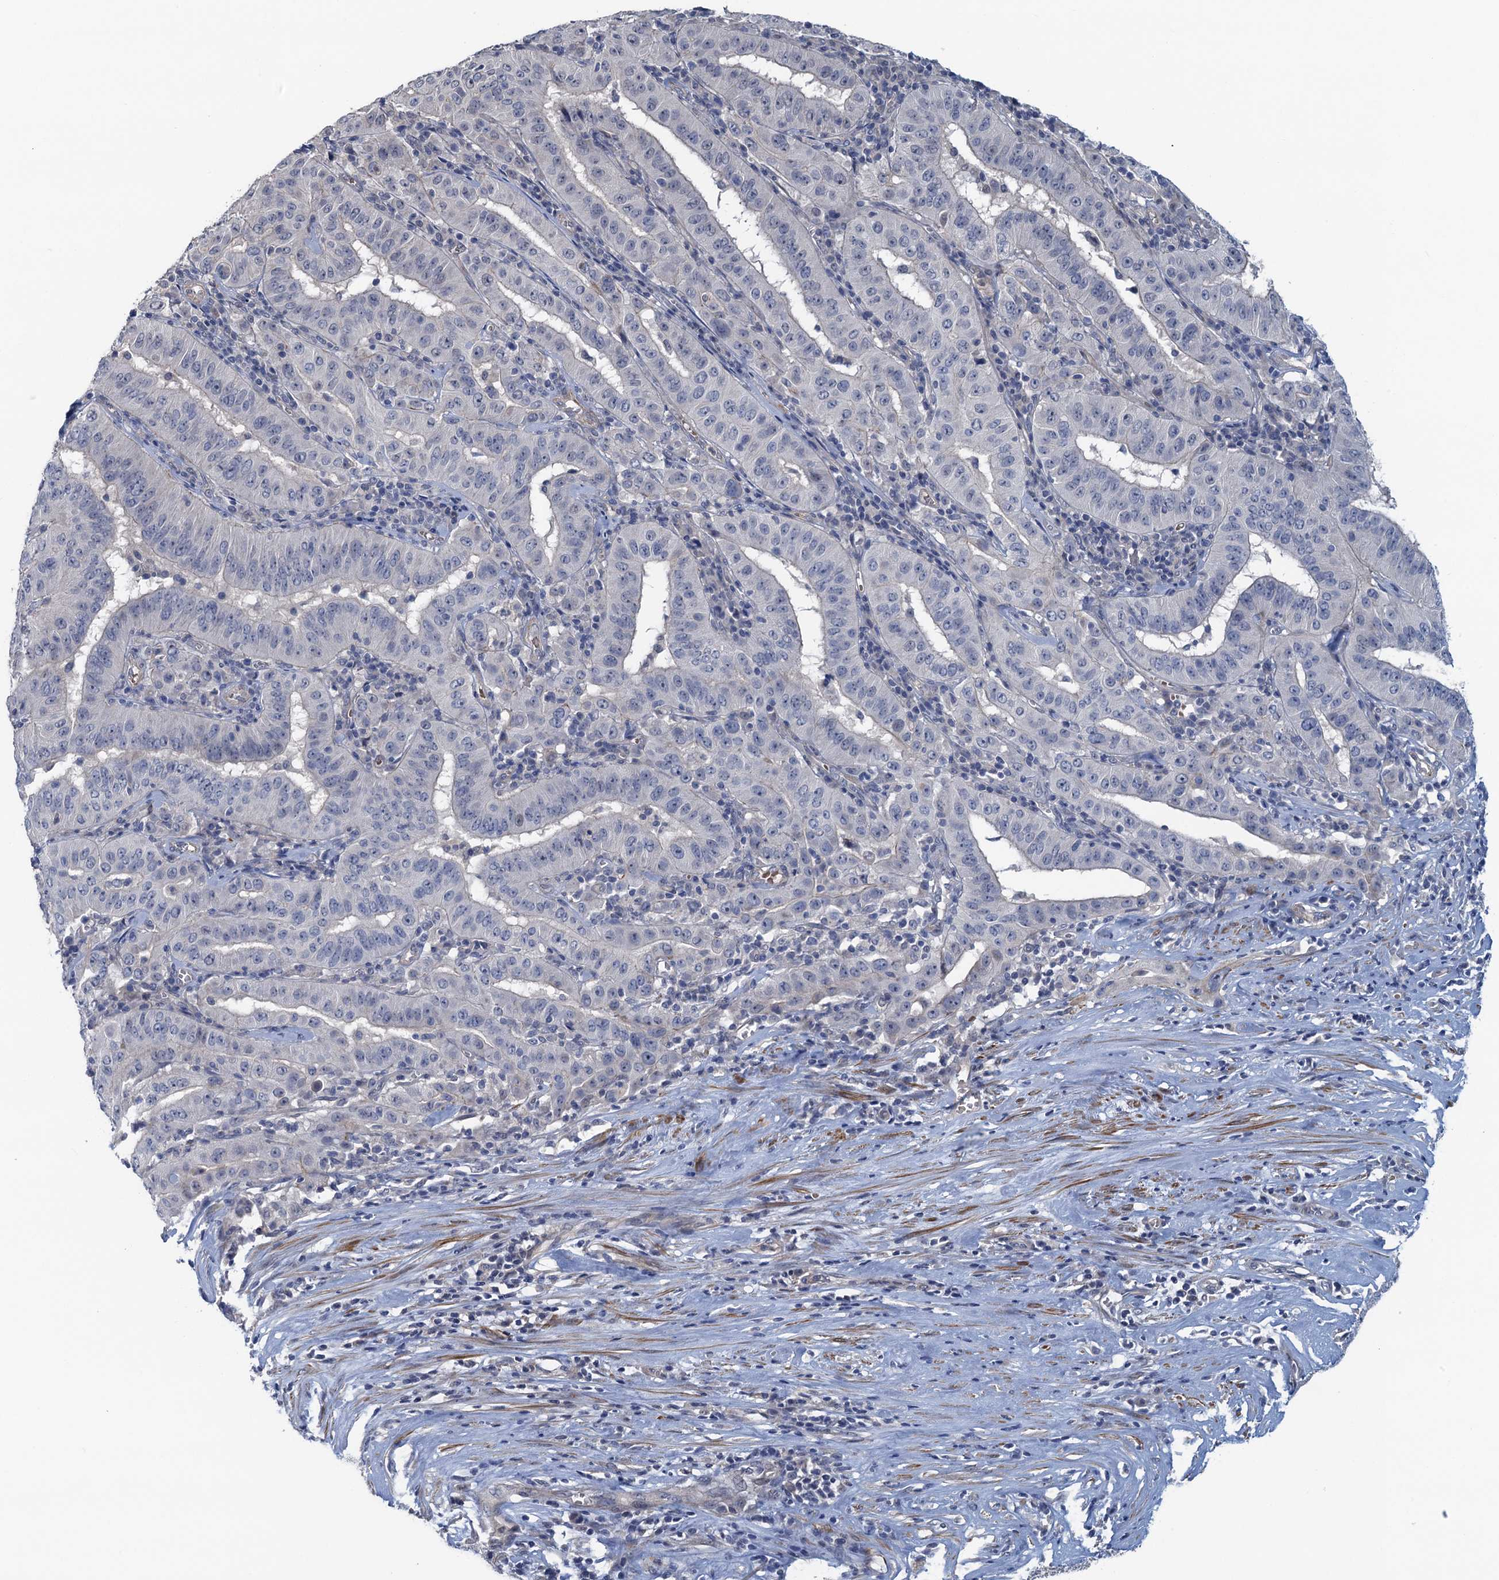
{"staining": {"intensity": "negative", "quantity": "none", "location": "none"}, "tissue": "pancreatic cancer", "cell_type": "Tumor cells", "image_type": "cancer", "snomed": [{"axis": "morphology", "description": "Adenocarcinoma, NOS"}, {"axis": "topography", "description": "Pancreas"}], "caption": "Image shows no protein expression in tumor cells of pancreatic adenocarcinoma tissue.", "gene": "MYO16", "patient": {"sex": "male", "age": 63}}